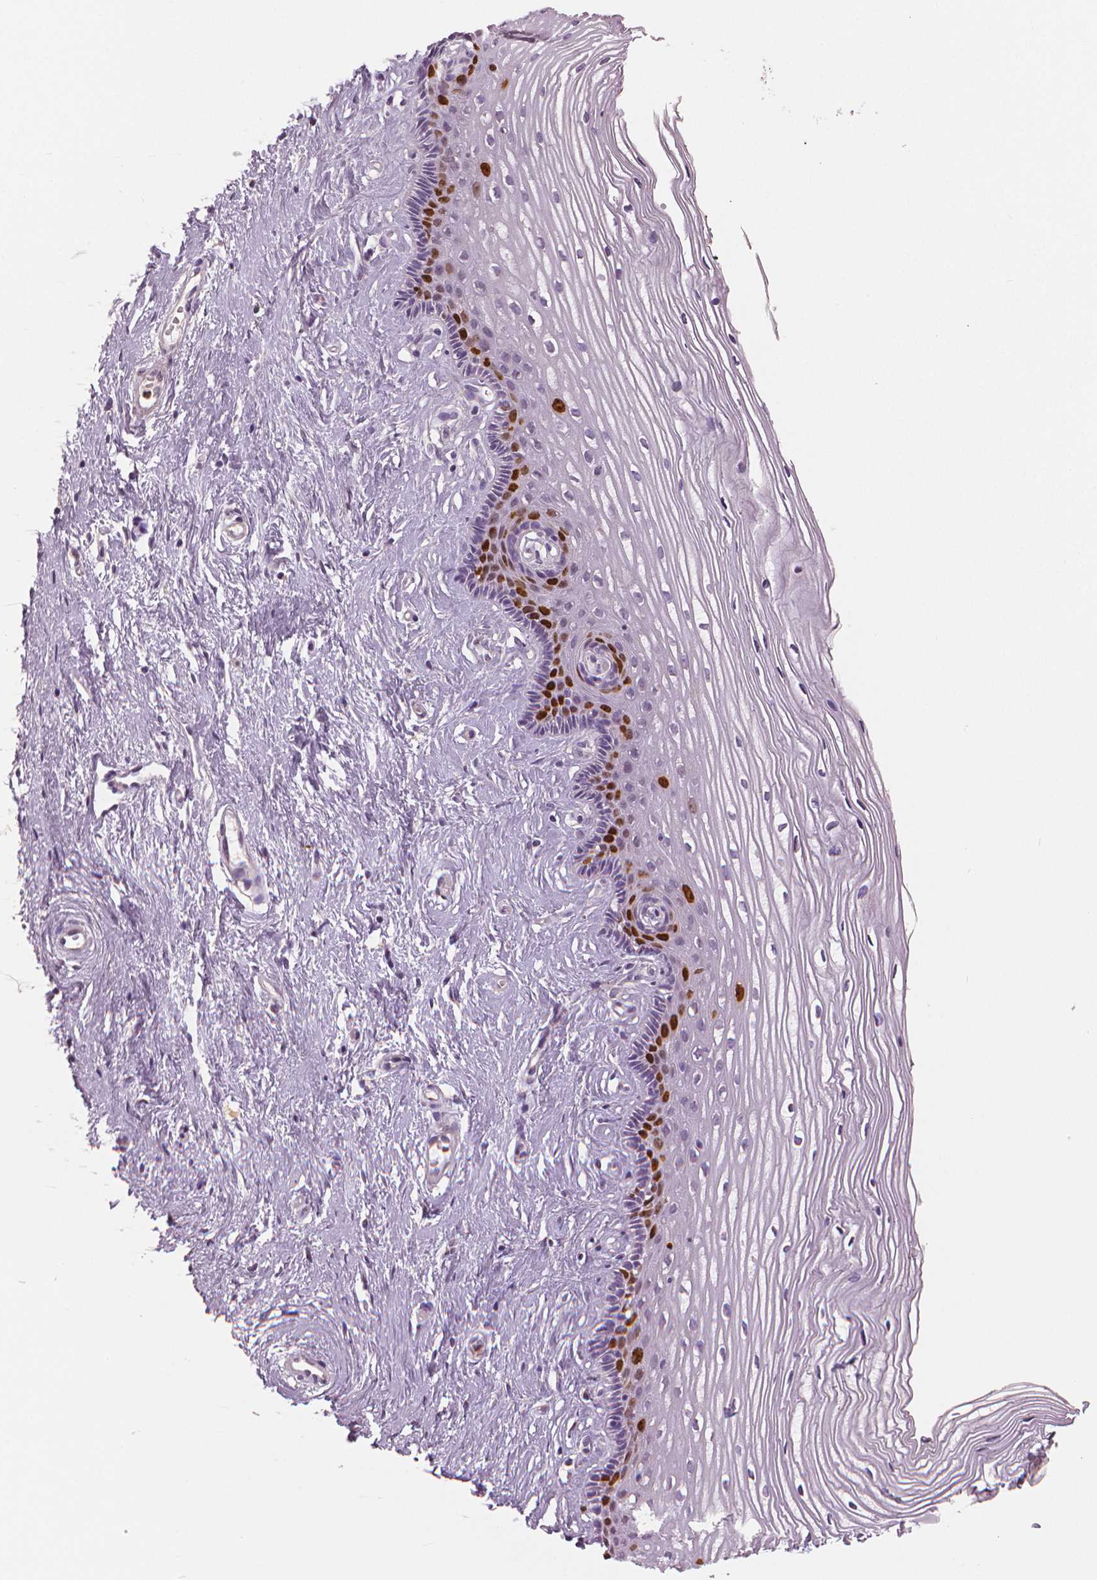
{"staining": {"intensity": "negative", "quantity": "none", "location": "none"}, "tissue": "cervix", "cell_type": "Glandular cells", "image_type": "normal", "snomed": [{"axis": "morphology", "description": "Normal tissue, NOS"}, {"axis": "topography", "description": "Cervix"}], "caption": "Glandular cells show no significant positivity in benign cervix. The staining was performed using DAB to visualize the protein expression in brown, while the nuclei were stained in blue with hematoxylin (Magnification: 20x).", "gene": "MKI67", "patient": {"sex": "female", "age": 40}}